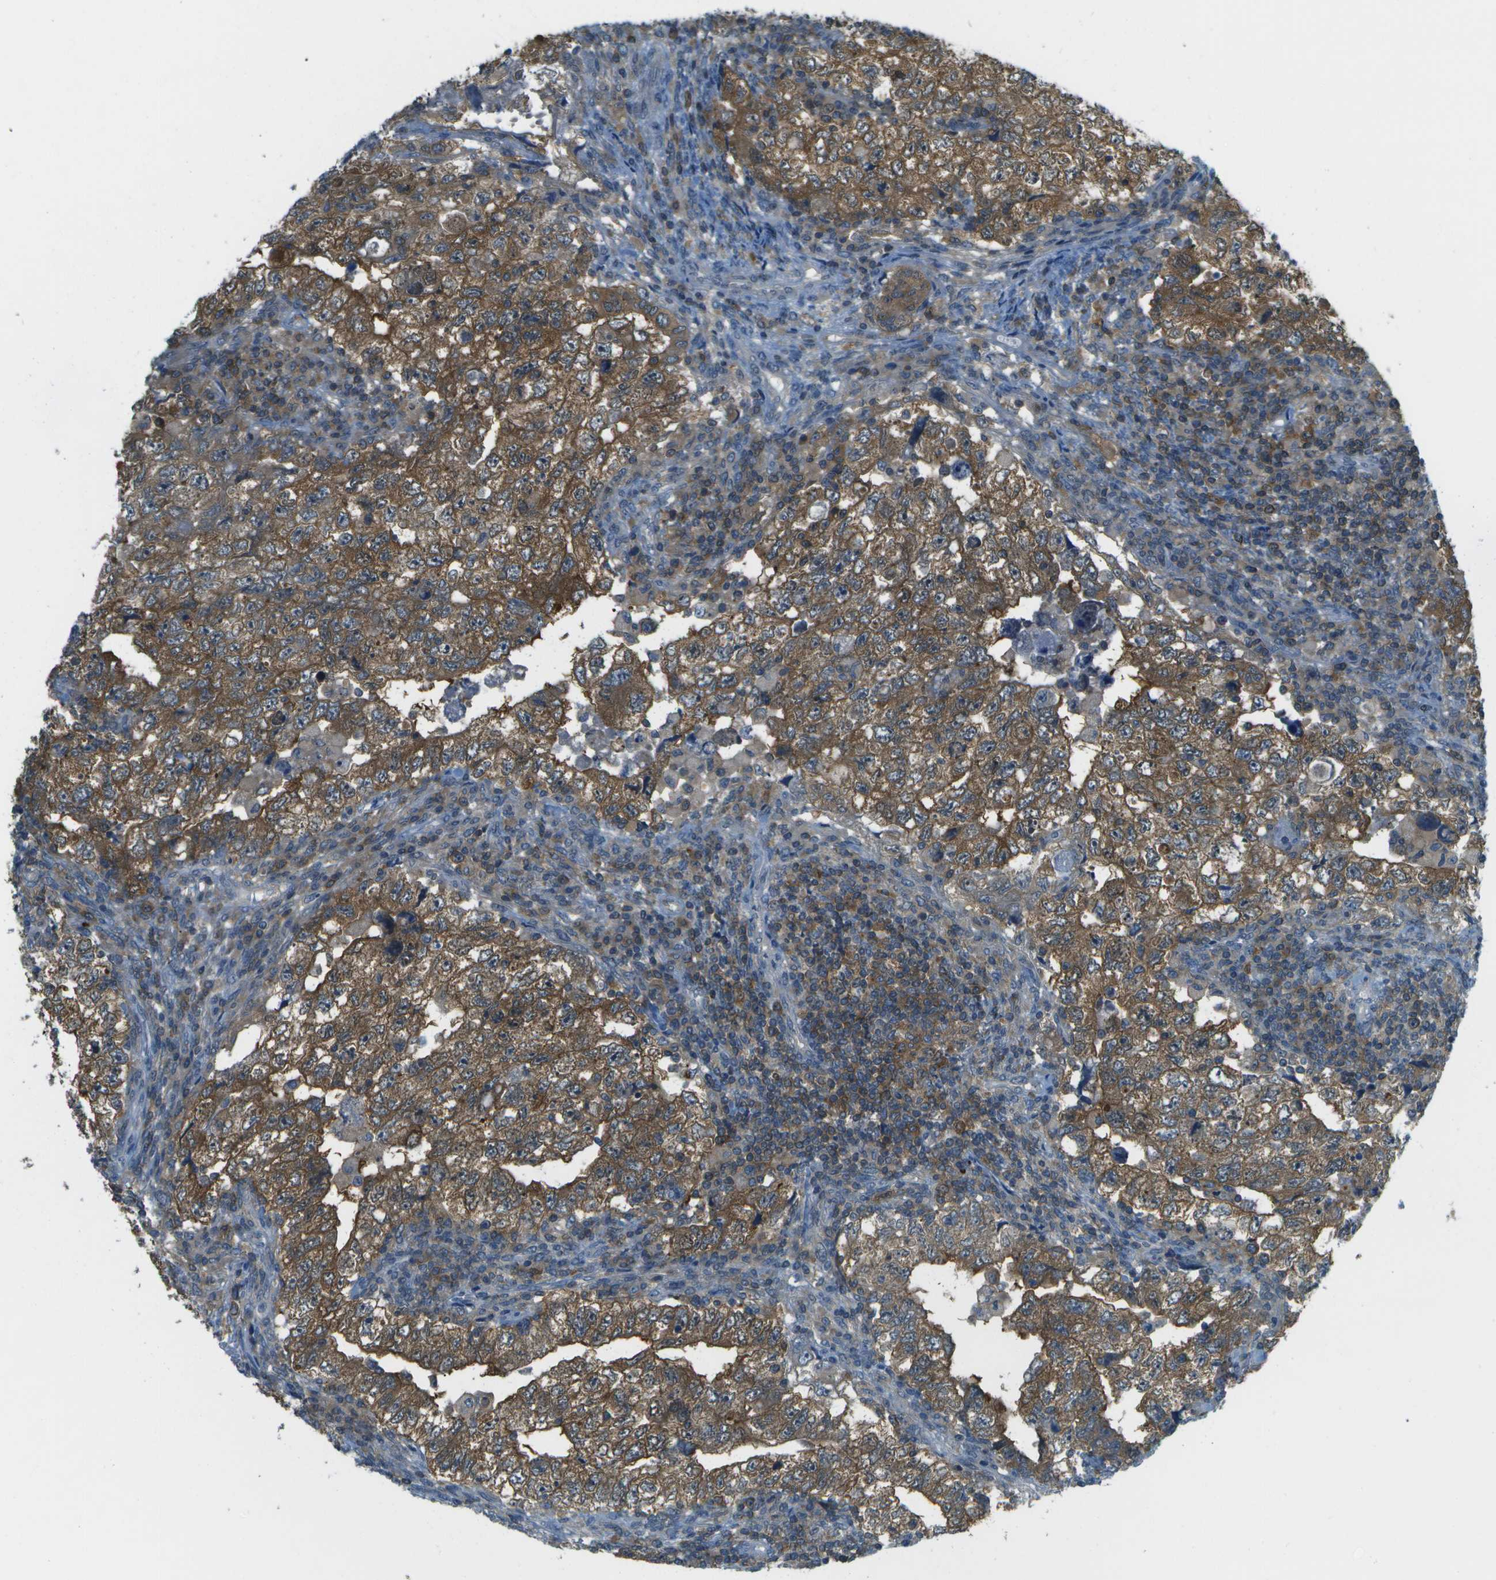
{"staining": {"intensity": "moderate", "quantity": ">75%", "location": "cytoplasmic/membranous"}, "tissue": "testis cancer", "cell_type": "Tumor cells", "image_type": "cancer", "snomed": [{"axis": "morphology", "description": "Carcinoma, Embryonal, NOS"}, {"axis": "topography", "description": "Testis"}], "caption": "Protein analysis of embryonal carcinoma (testis) tissue reveals moderate cytoplasmic/membranous positivity in approximately >75% of tumor cells.", "gene": "CDH23", "patient": {"sex": "male", "age": 36}}